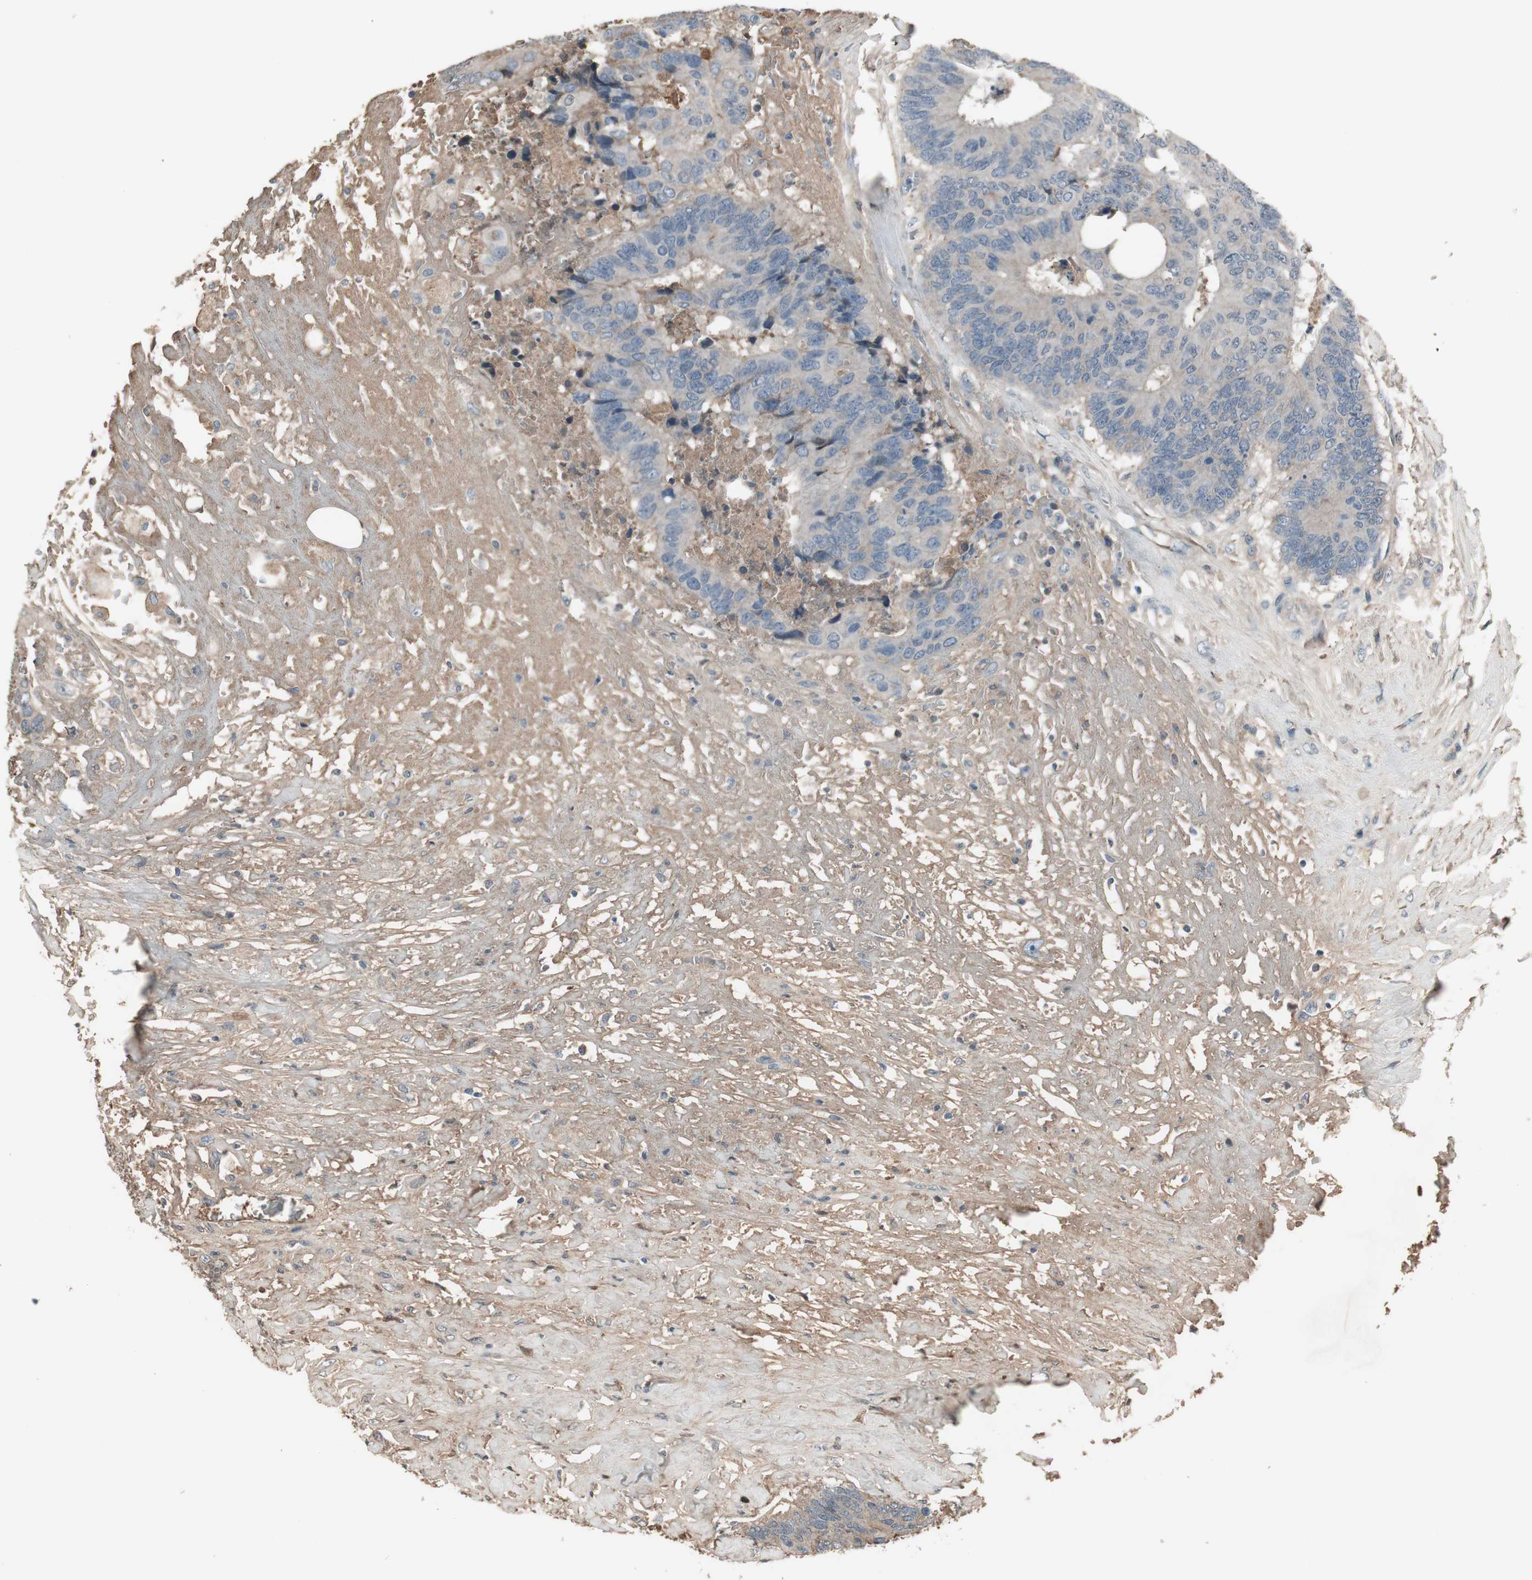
{"staining": {"intensity": "negative", "quantity": "none", "location": "none"}, "tissue": "colorectal cancer", "cell_type": "Tumor cells", "image_type": "cancer", "snomed": [{"axis": "morphology", "description": "Adenocarcinoma, NOS"}, {"axis": "topography", "description": "Rectum"}], "caption": "Tumor cells show no significant expression in adenocarcinoma (colorectal).", "gene": "MMP14", "patient": {"sex": "male", "age": 55}}